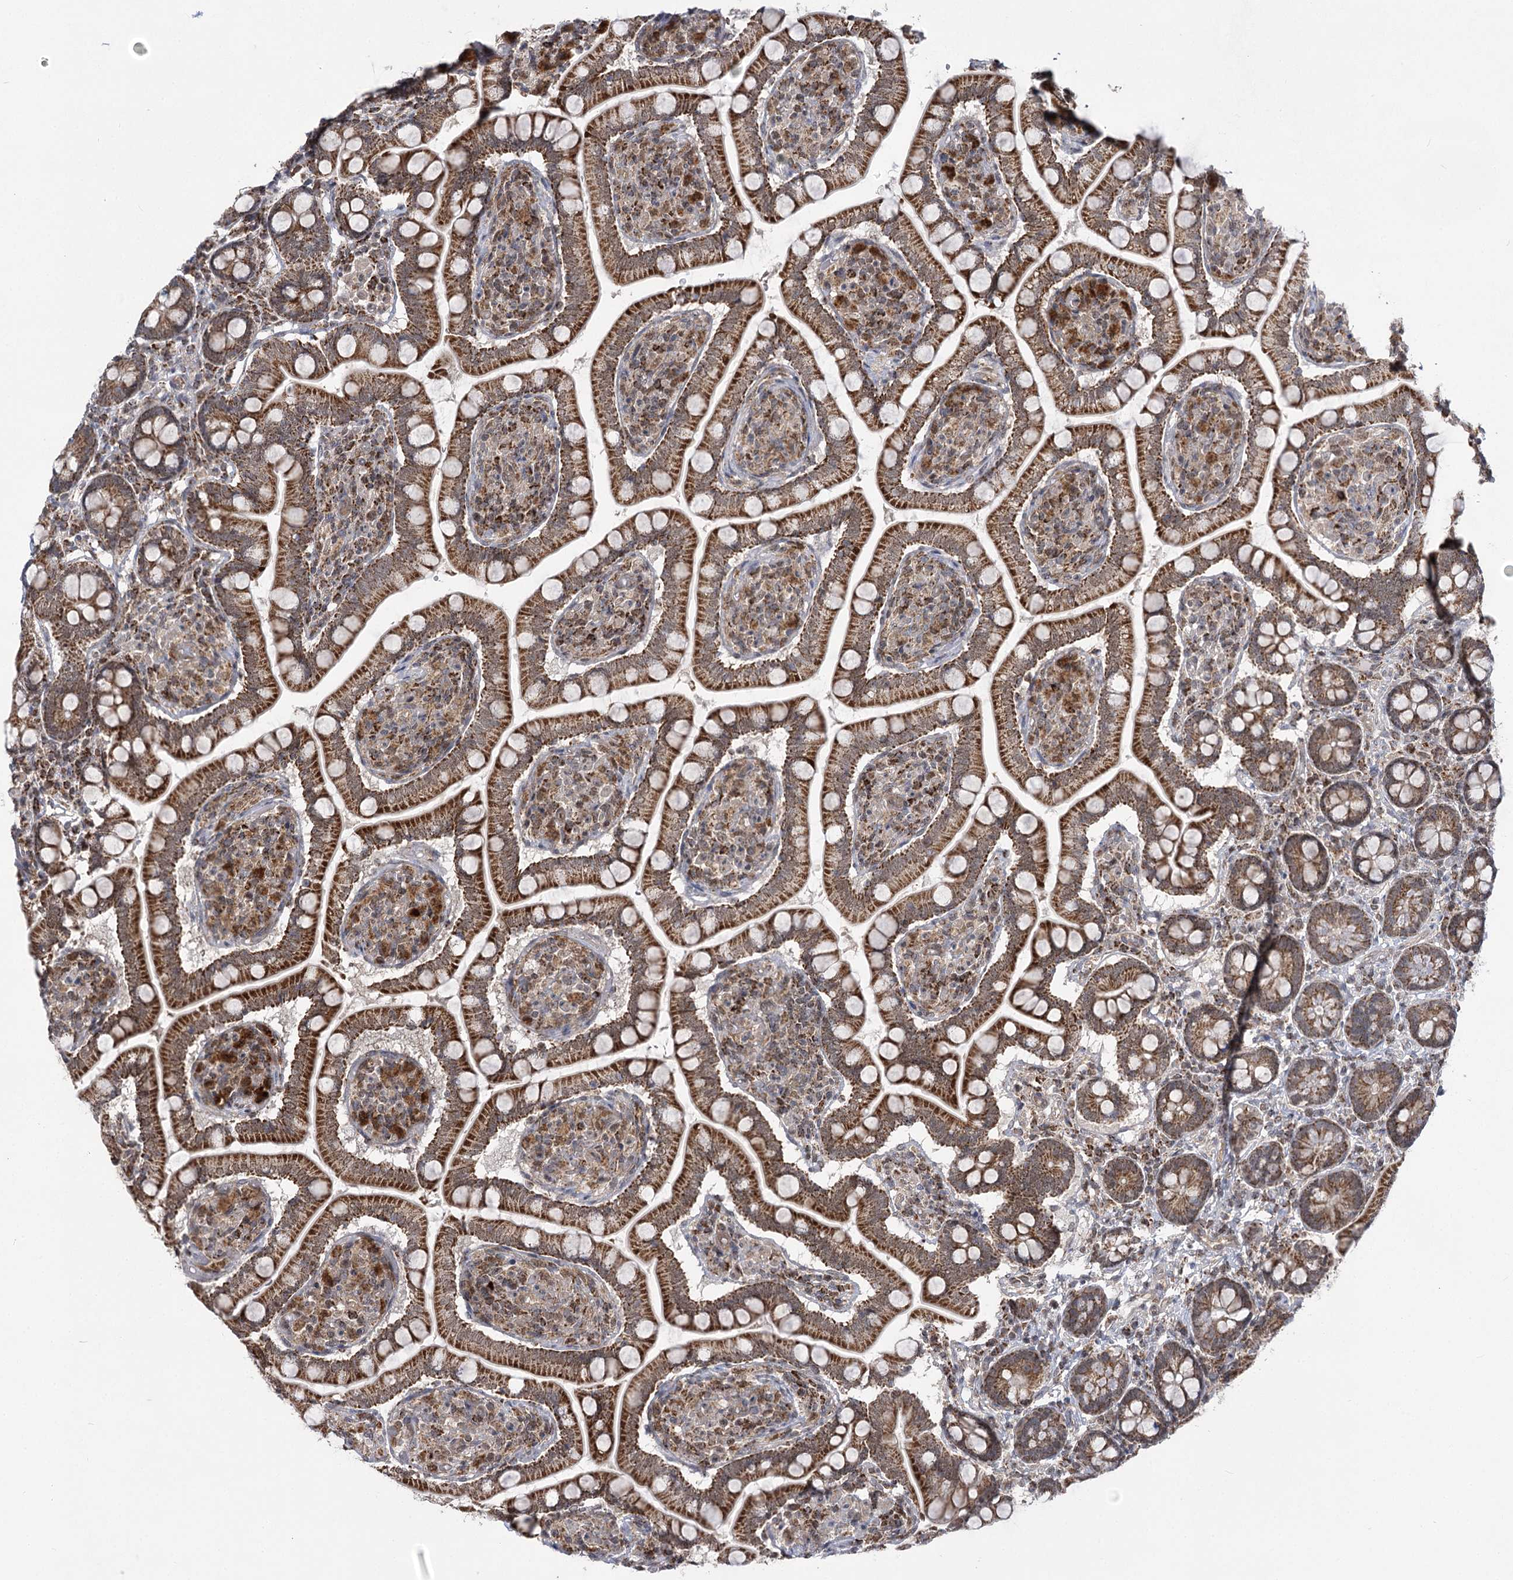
{"staining": {"intensity": "strong", "quantity": ">75%", "location": "cytoplasmic/membranous"}, "tissue": "small intestine", "cell_type": "Glandular cells", "image_type": "normal", "snomed": [{"axis": "morphology", "description": "Normal tissue, NOS"}, {"axis": "topography", "description": "Small intestine"}], "caption": "Immunohistochemical staining of normal human small intestine shows strong cytoplasmic/membranous protein staining in approximately >75% of glandular cells.", "gene": "SLC4A1AP", "patient": {"sex": "female", "age": 64}}